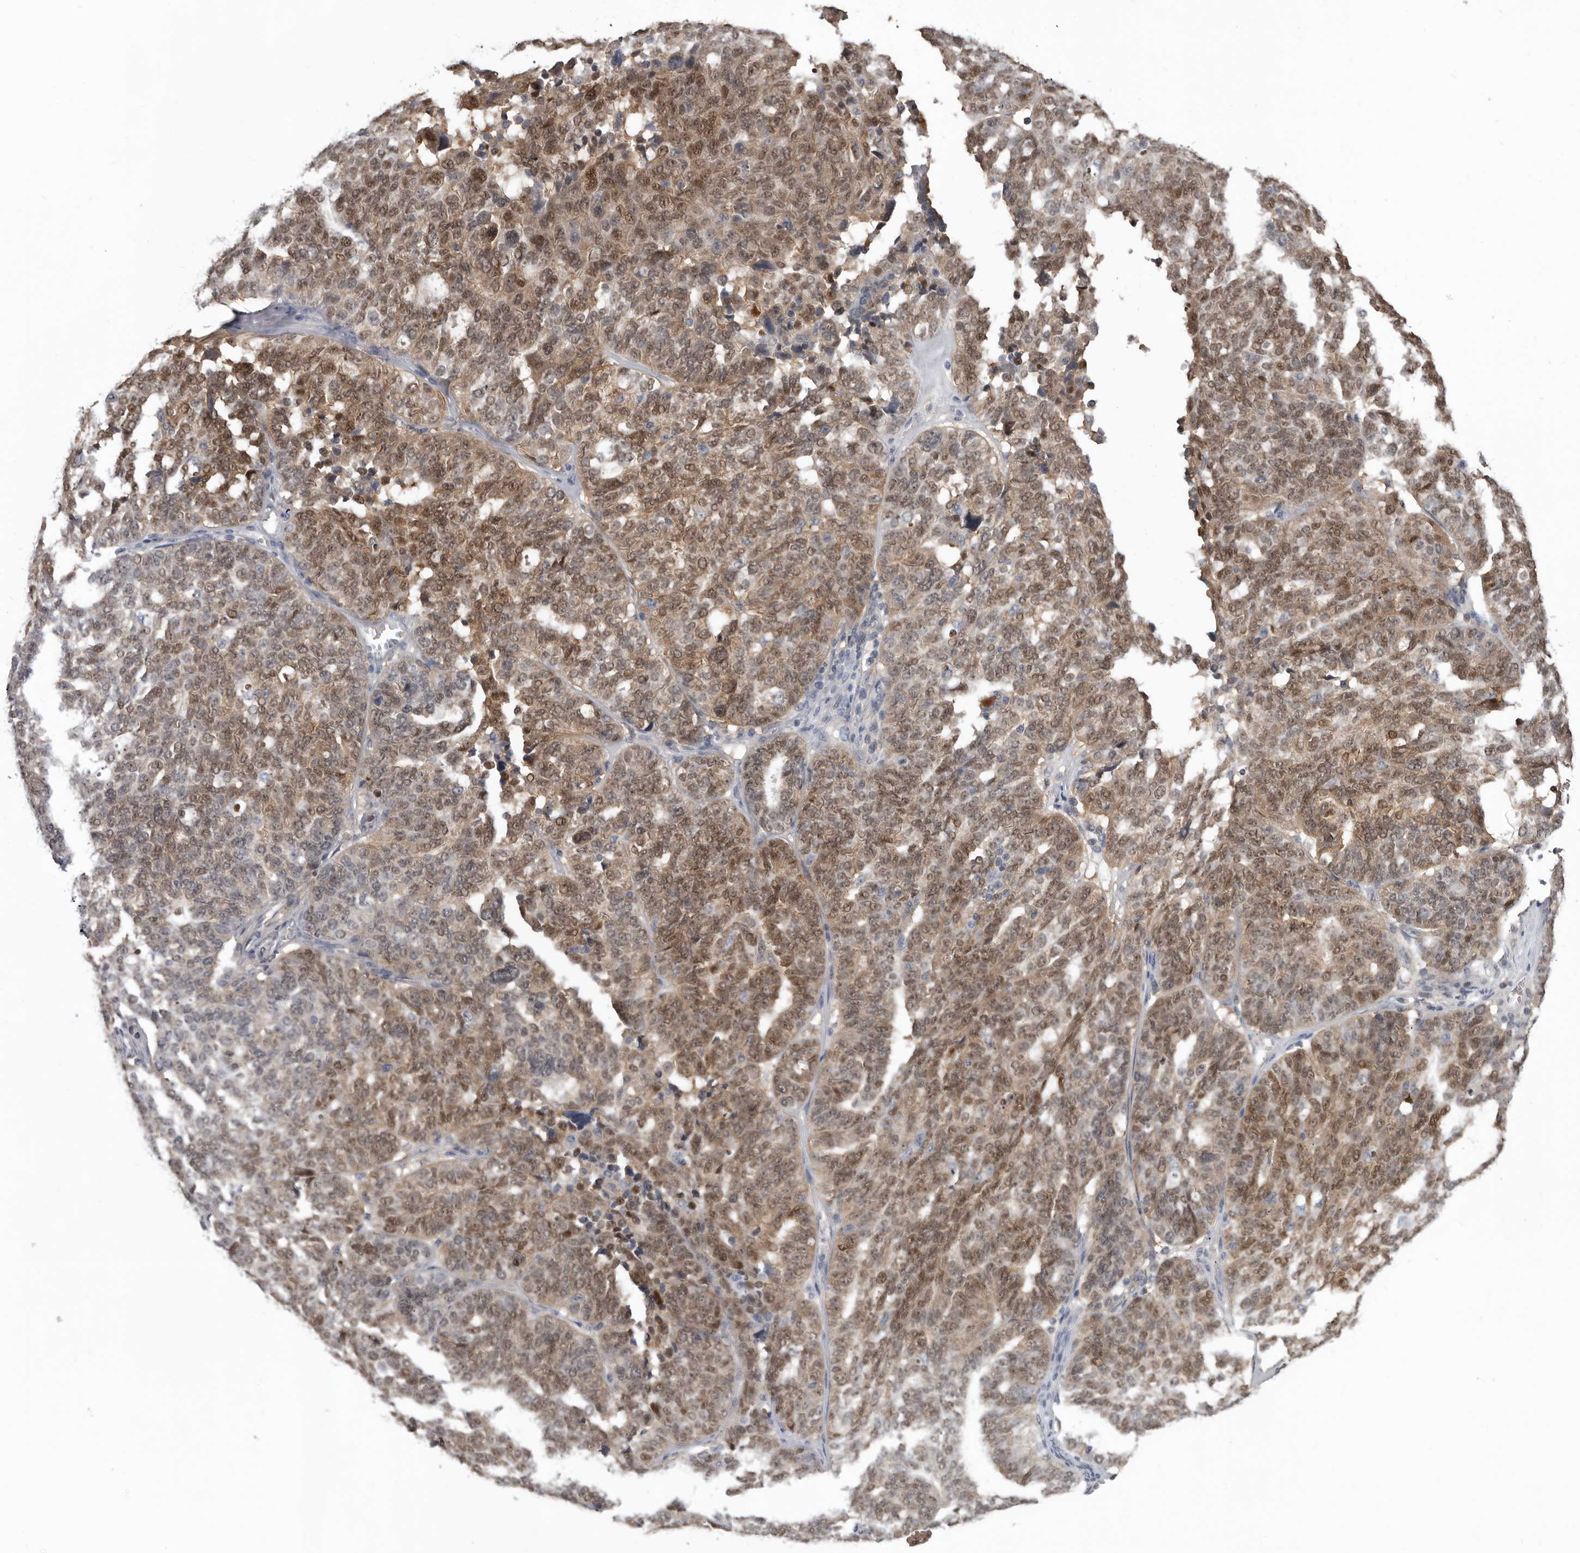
{"staining": {"intensity": "moderate", "quantity": ">75%", "location": "nuclear"}, "tissue": "ovarian cancer", "cell_type": "Tumor cells", "image_type": "cancer", "snomed": [{"axis": "morphology", "description": "Cystadenocarcinoma, serous, NOS"}, {"axis": "topography", "description": "Ovary"}], "caption": "Tumor cells exhibit medium levels of moderate nuclear expression in about >75% of cells in human ovarian cancer. Using DAB (3,3'-diaminobenzidine) (brown) and hematoxylin (blue) stains, captured at high magnification using brightfield microscopy.", "gene": "RBKS", "patient": {"sex": "female", "age": 59}}